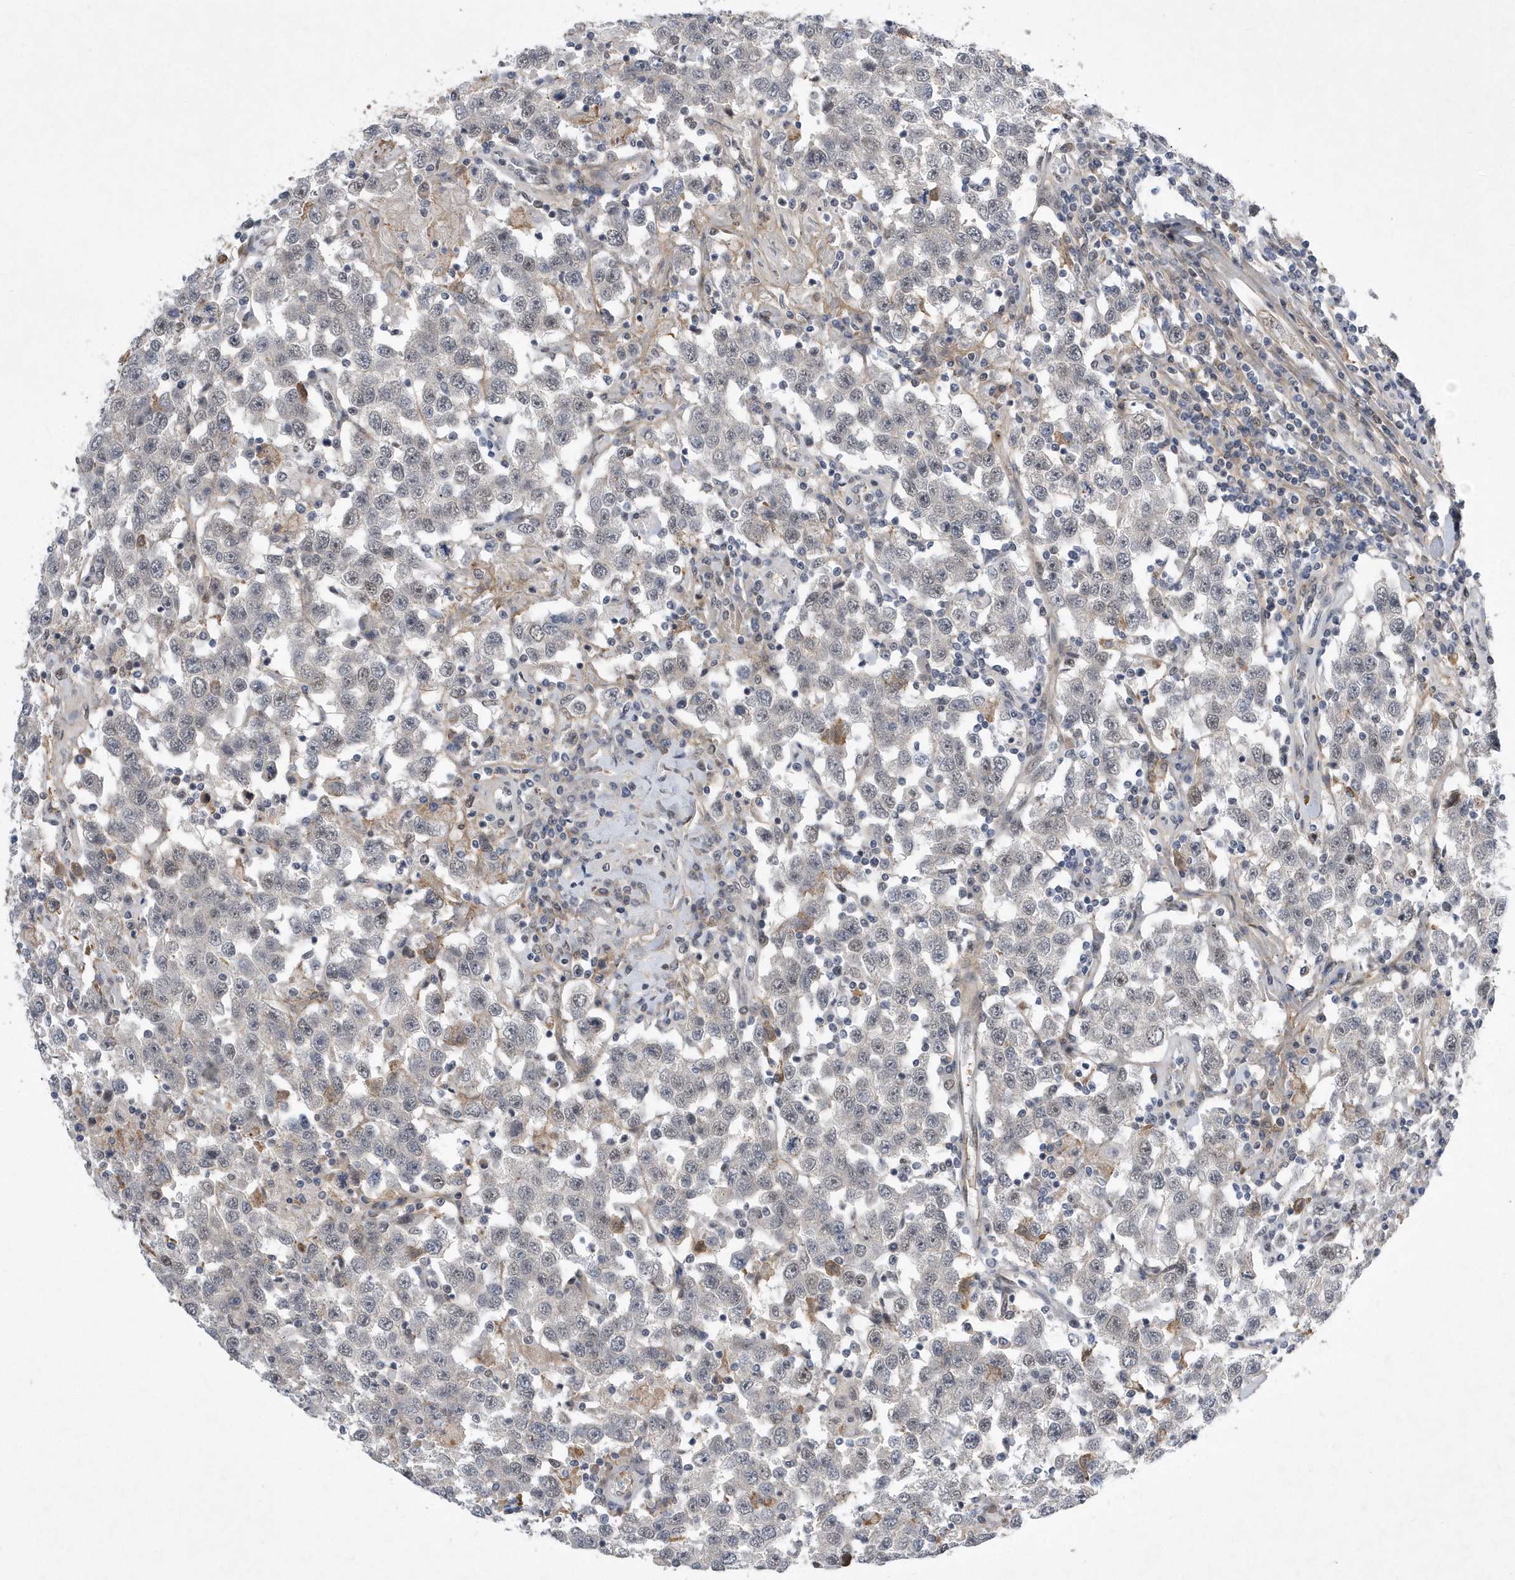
{"staining": {"intensity": "negative", "quantity": "none", "location": "none"}, "tissue": "testis cancer", "cell_type": "Tumor cells", "image_type": "cancer", "snomed": [{"axis": "morphology", "description": "Seminoma, NOS"}, {"axis": "topography", "description": "Testis"}], "caption": "Tumor cells are negative for brown protein staining in testis cancer.", "gene": "FAM217A", "patient": {"sex": "male", "age": 41}}